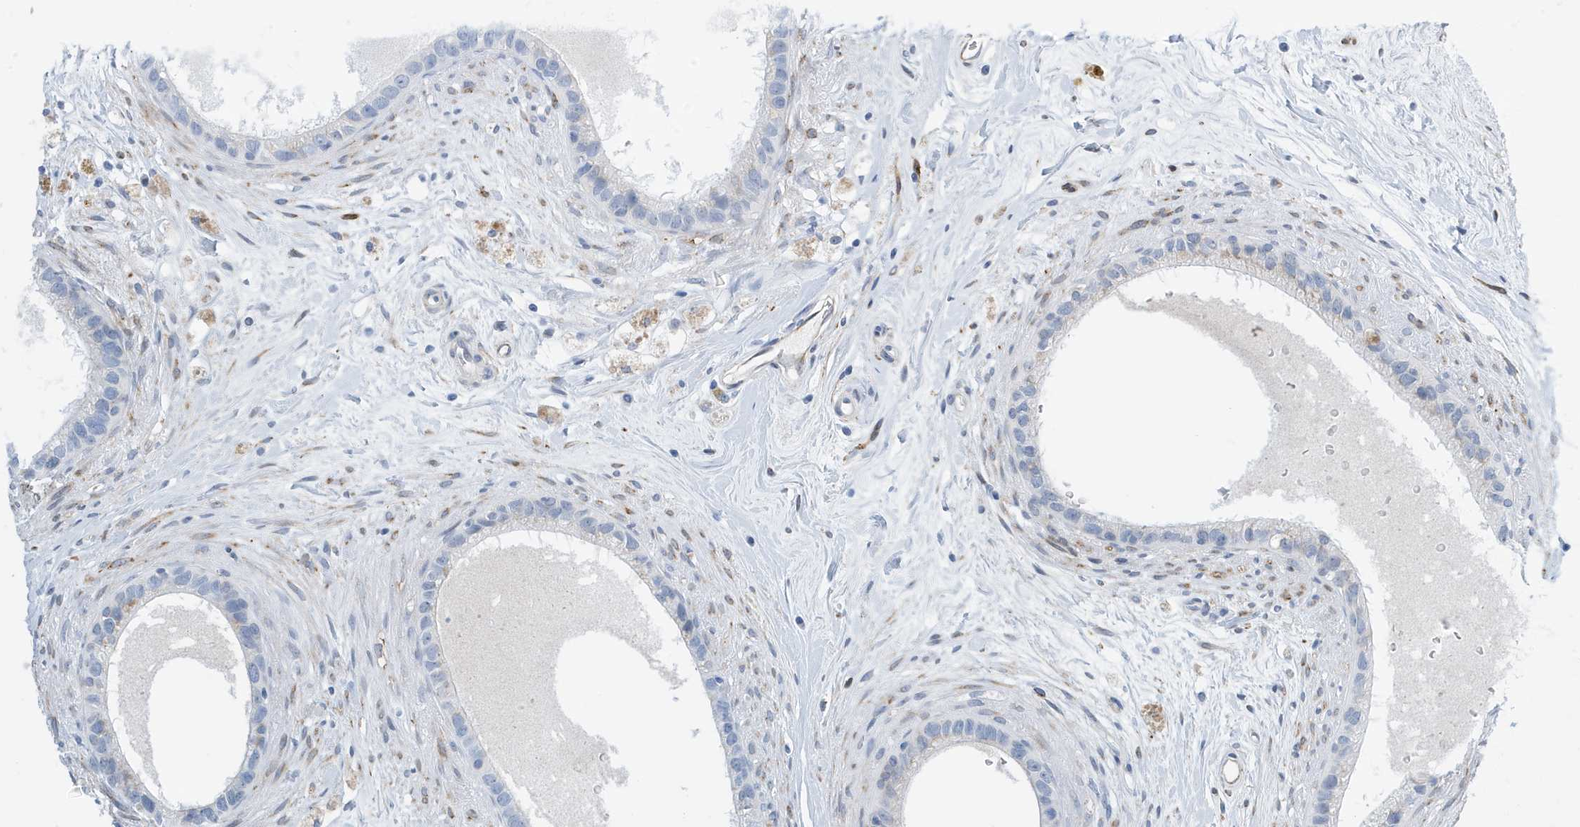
{"staining": {"intensity": "negative", "quantity": "none", "location": "none"}, "tissue": "epididymis", "cell_type": "Glandular cells", "image_type": "normal", "snomed": [{"axis": "morphology", "description": "Normal tissue, NOS"}, {"axis": "topography", "description": "Epididymis"}], "caption": "High magnification brightfield microscopy of unremarkable epididymis stained with DAB (brown) and counterstained with hematoxylin (blue): glandular cells show no significant expression. The staining was performed using DAB (3,3'-diaminobenzidine) to visualize the protein expression in brown, while the nuclei were stained in blue with hematoxylin (Magnification: 20x).", "gene": "SEMA3F", "patient": {"sex": "male", "age": 80}}